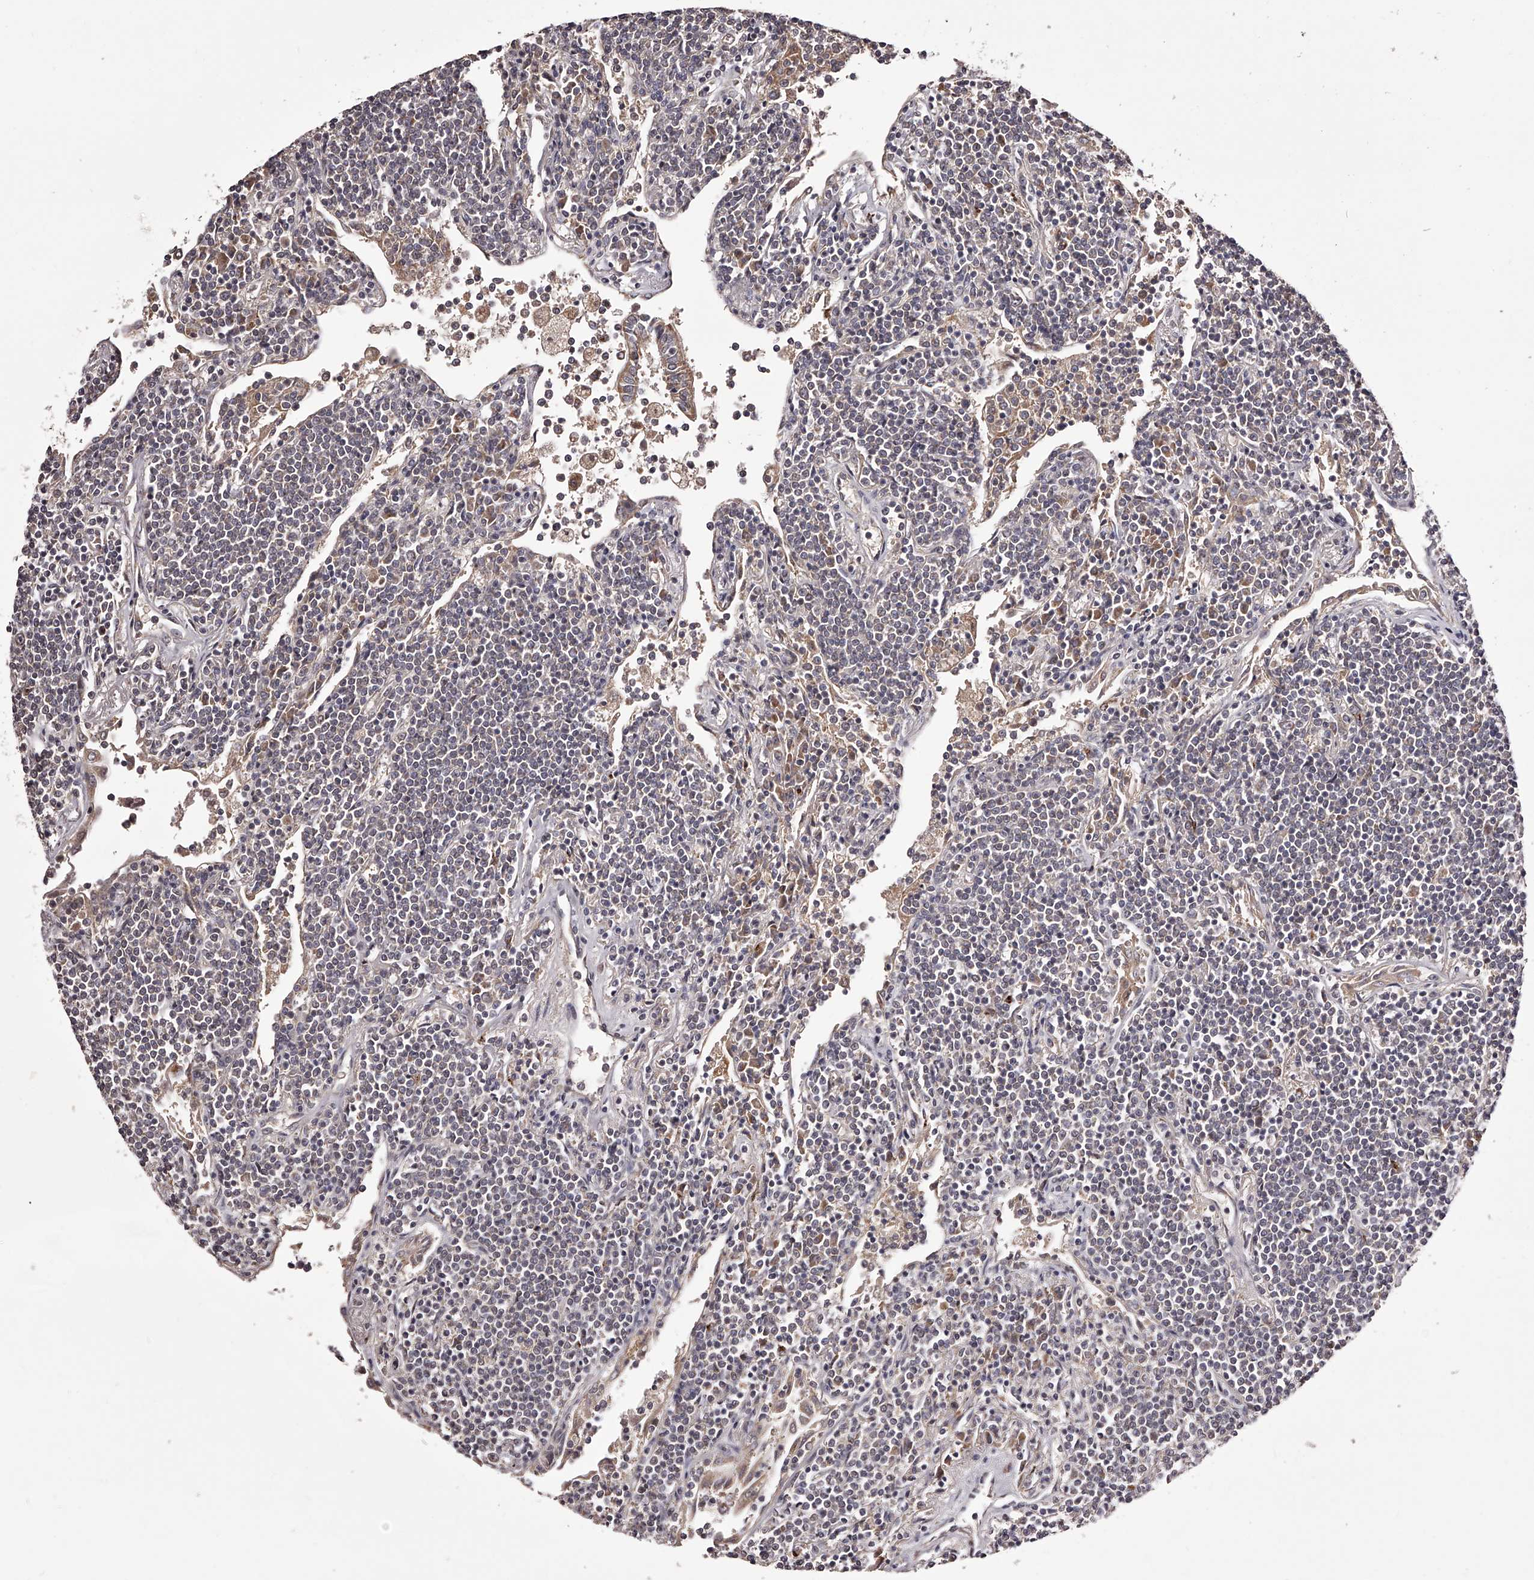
{"staining": {"intensity": "weak", "quantity": "<25%", "location": "nuclear"}, "tissue": "lymphoma", "cell_type": "Tumor cells", "image_type": "cancer", "snomed": [{"axis": "morphology", "description": "Malignant lymphoma, non-Hodgkin's type, Low grade"}, {"axis": "topography", "description": "Lung"}], "caption": "An immunohistochemistry (IHC) image of malignant lymphoma, non-Hodgkin's type (low-grade) is shown. There is no staining in tumor cells of malignant lymphoma, non-Hodgkin's type (low-grade).", "gene": "ODF2L", "patient": {"sex": "female", "age": 71}}